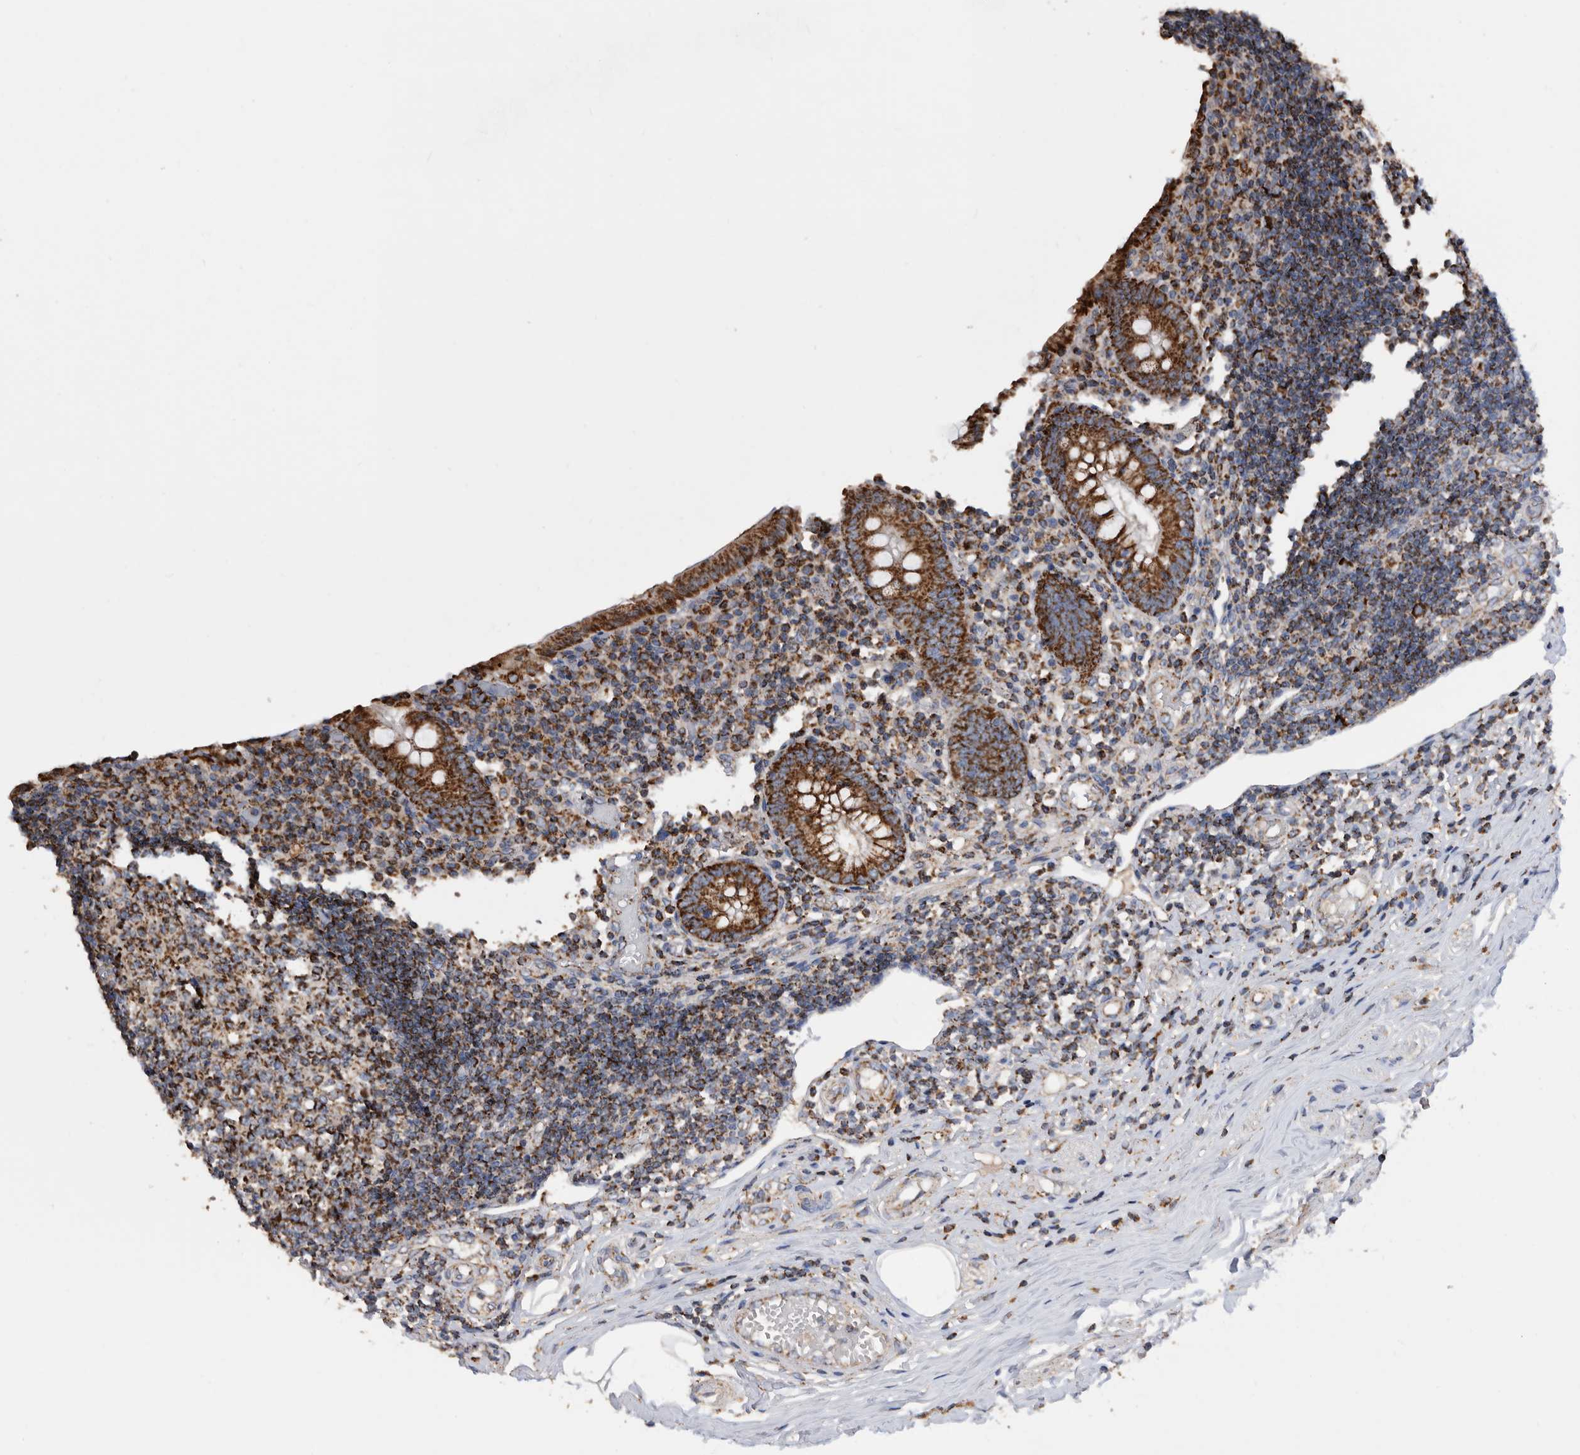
{"staining": {"intensity": "strong", "quantity": ">75%", "location": "cytoplasmic/membranous"}, "tissue": "appendix", "cell_type": "Glandular cells", "image_type": "normal", "snomed": [{"axis": "morphology", "description": "Normal tissue, NOS"}, {"axis": "topography", "description": "Appendix"}], "caption": "Normal appendix was stained to show a protein in brown. There is high levels of strong cytoplasmic/membranous positivity in about >75% of glandular cells. Nuclei are stained in blue.", "gene": "WFDC1", "patient": {"sex": "female", "age": 17}}